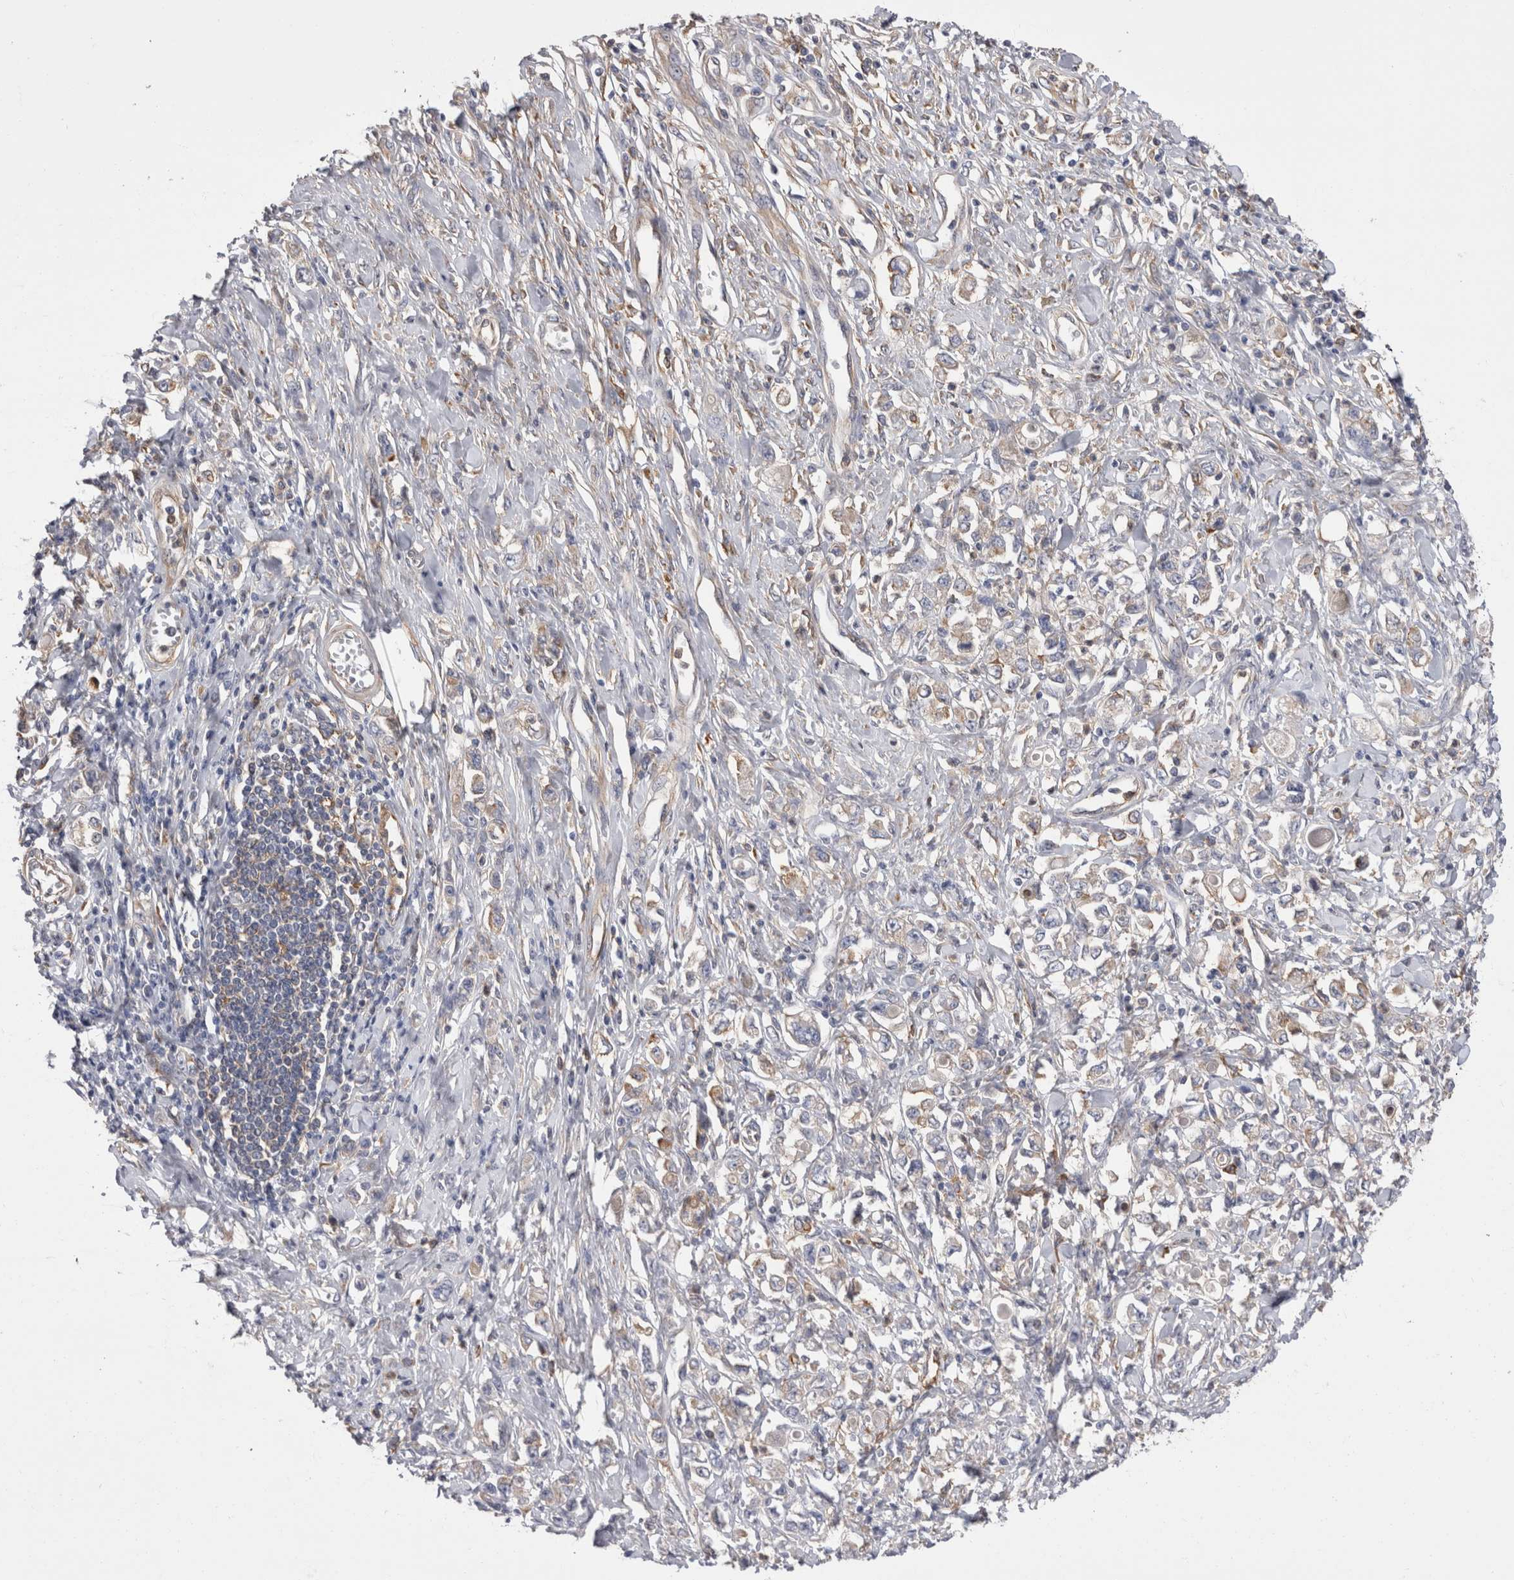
{"staining": {"intensity": "weak", "quantity": "<25%", "location": "cytoplasmic/membranous"}, "tissue": "stomach cancer", "cell_type": "Tumor cells", "image_type": "cancer", "snomed": [{"axis": "morphology", "description": "Adenocarcinoma, NOS"}, {"axis": "topography", "description": "Stomach"}], "caption": "Immunohistochemistry photomicrograph of adenocarcinoma (stomach) stained for a protein (brown), which displays no staining in tumor cells.", "gene": "RAB11FIP1", "patient": {"sex": "female", "age": 76}}